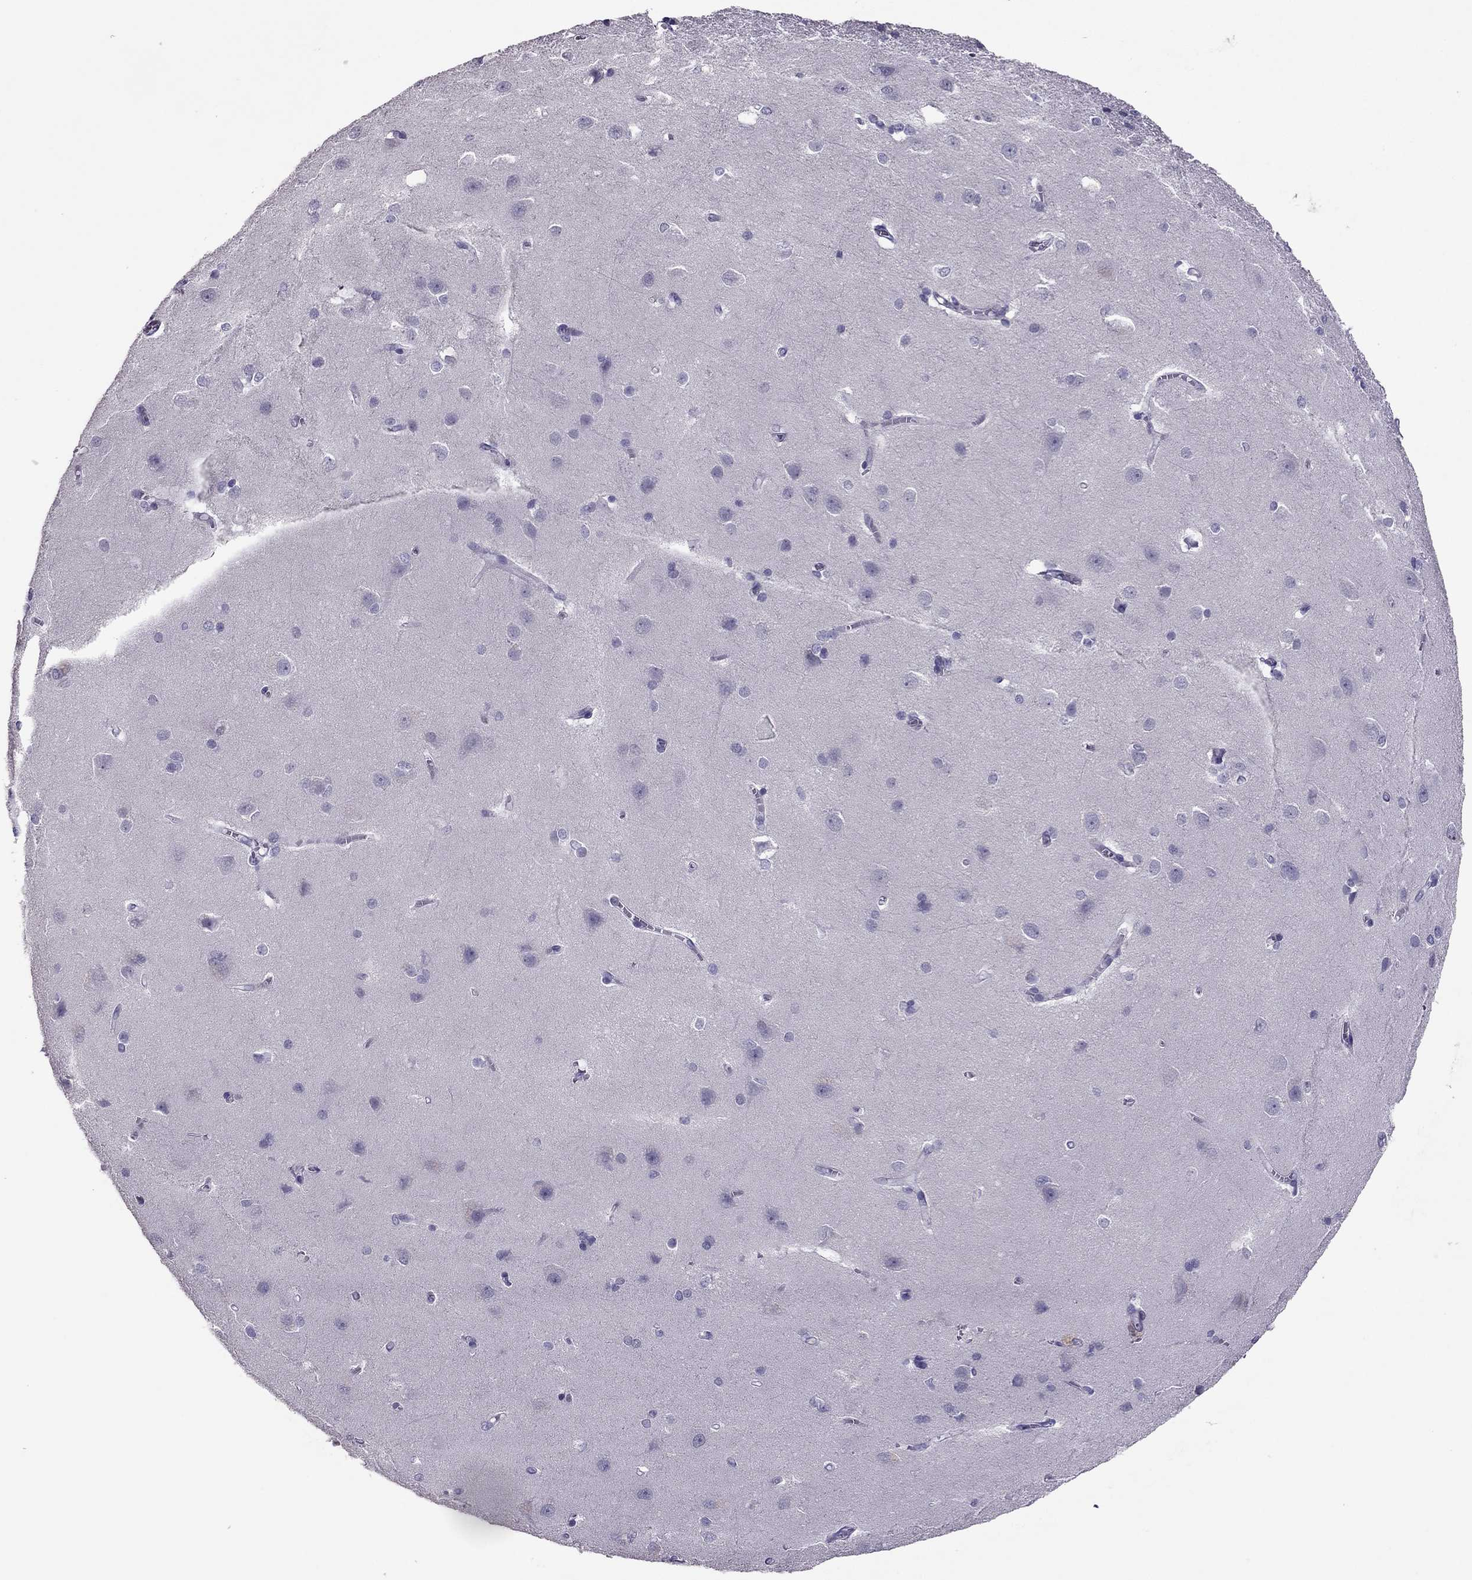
{"staining": {"intensity": "negative", "quantity": "none", "location": "none"}, "tissue": "cerebral cortex", "cell_type": "Endothelial cells", "image_type": "normal", "snomed": [{"axis": "morphology", "description": "Normal tissue, NOS"}, {"axis": "topography", "description": "Cerebral cortex"}], "caption": "Immunohistochemistry histopathology image of unremarkable cerebral cortex stained for a protein (brown), which exhibits no staining in endothelial cells.", "gene": "RHO", "patient": {"sex": "male", "age": 37}}